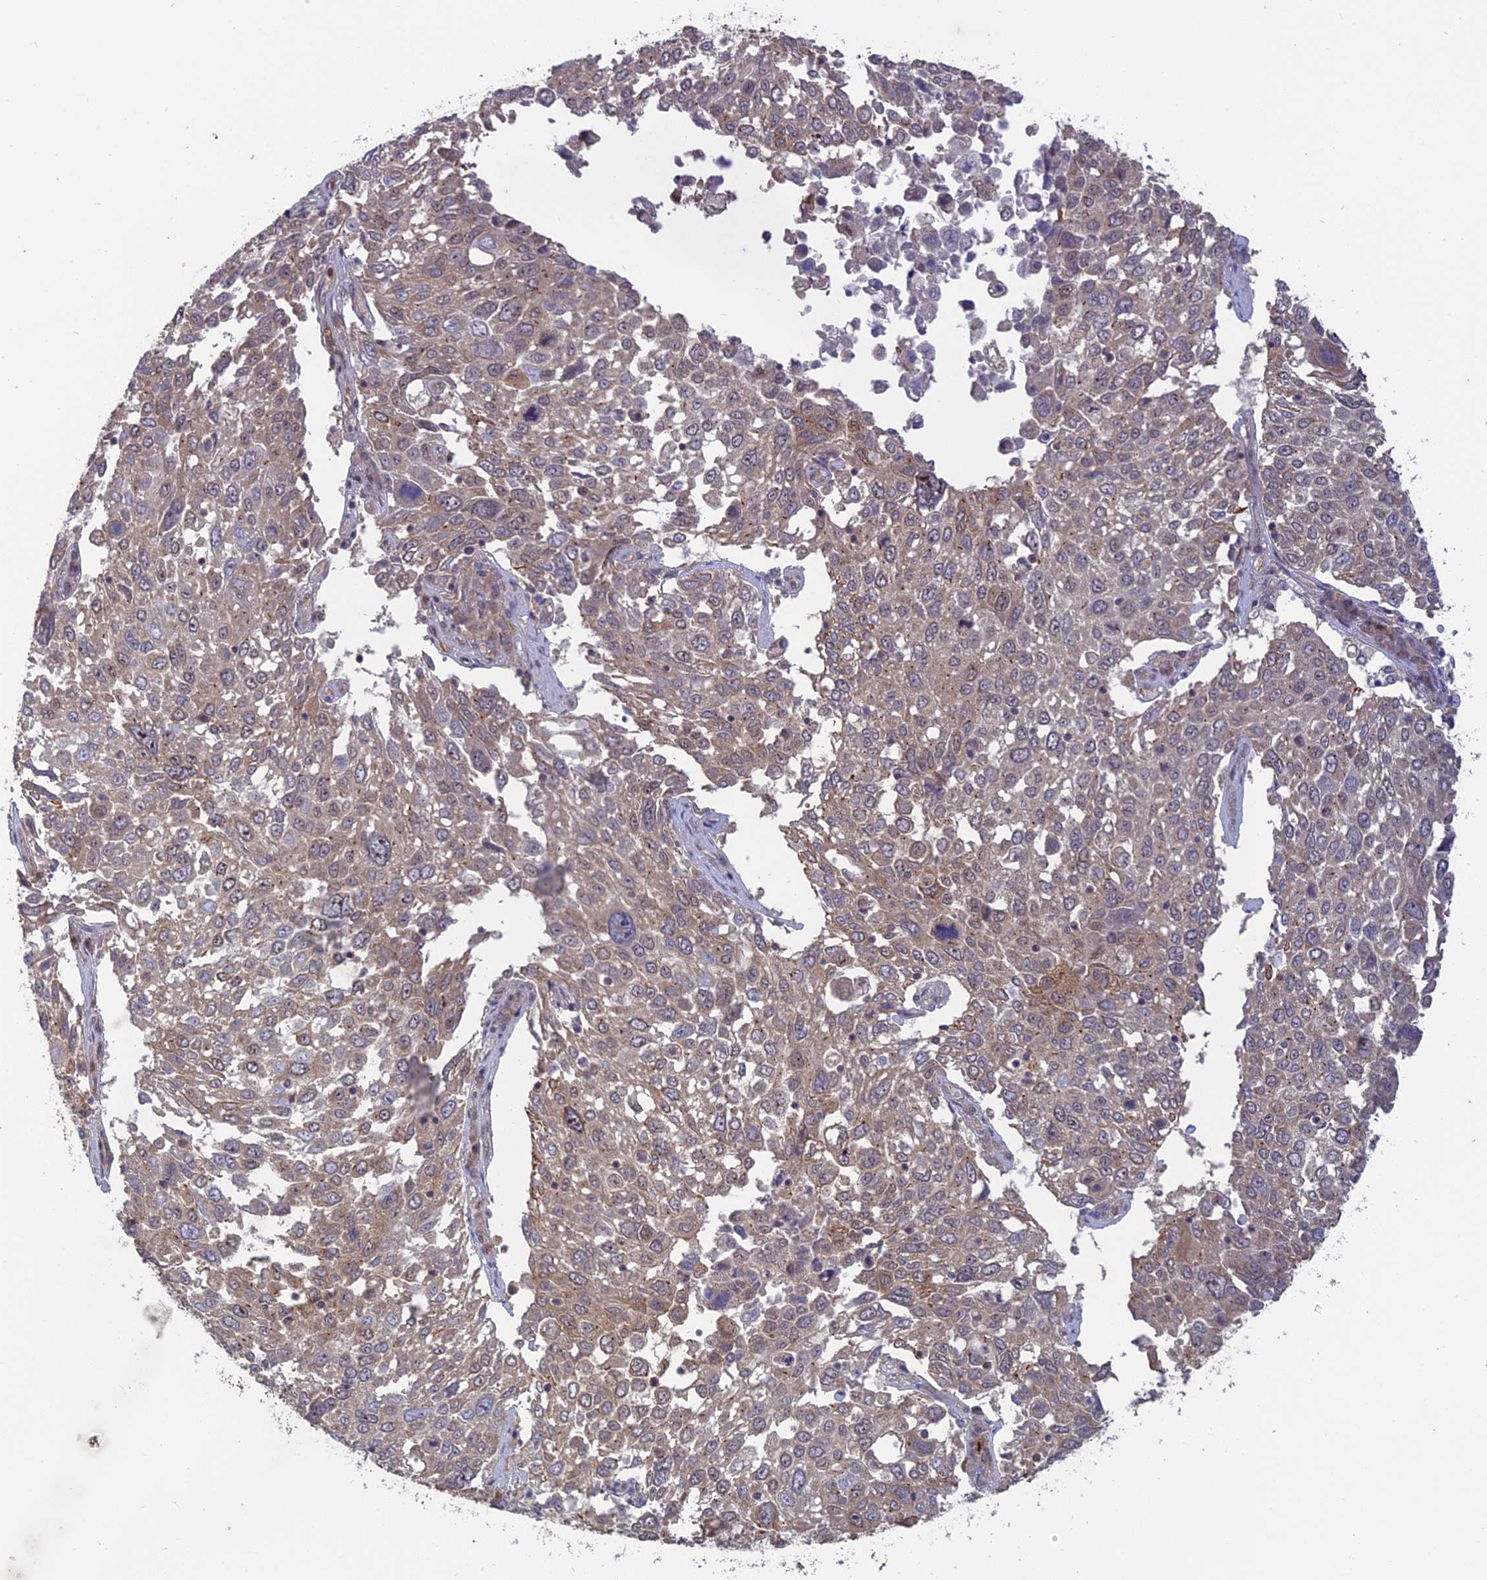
{"staining": {"intensity": "weak", "quantity": "25%-75%", "location": "cytoplasmic/membranous"}, "tissue": "lung cancer", "cell_type": "Tumor cells", "image_type": "cancer", "snomed": [{"axis": "morphology", "description": "Squamous cell carcinoma, NOS"}, {"axis": "topography", "description": "Lung"}], "caption": "Immunohistochemistry (IHC) (DAB (3,3'-diaminobenzidine)) staining of lung squamous cell carcinoma displays weak cytoplasmic/membranous protein positivity in about 25%-75% of tumor cells.", "gene": "PKIG", "patient": {"sex": "male", "age": 65}}